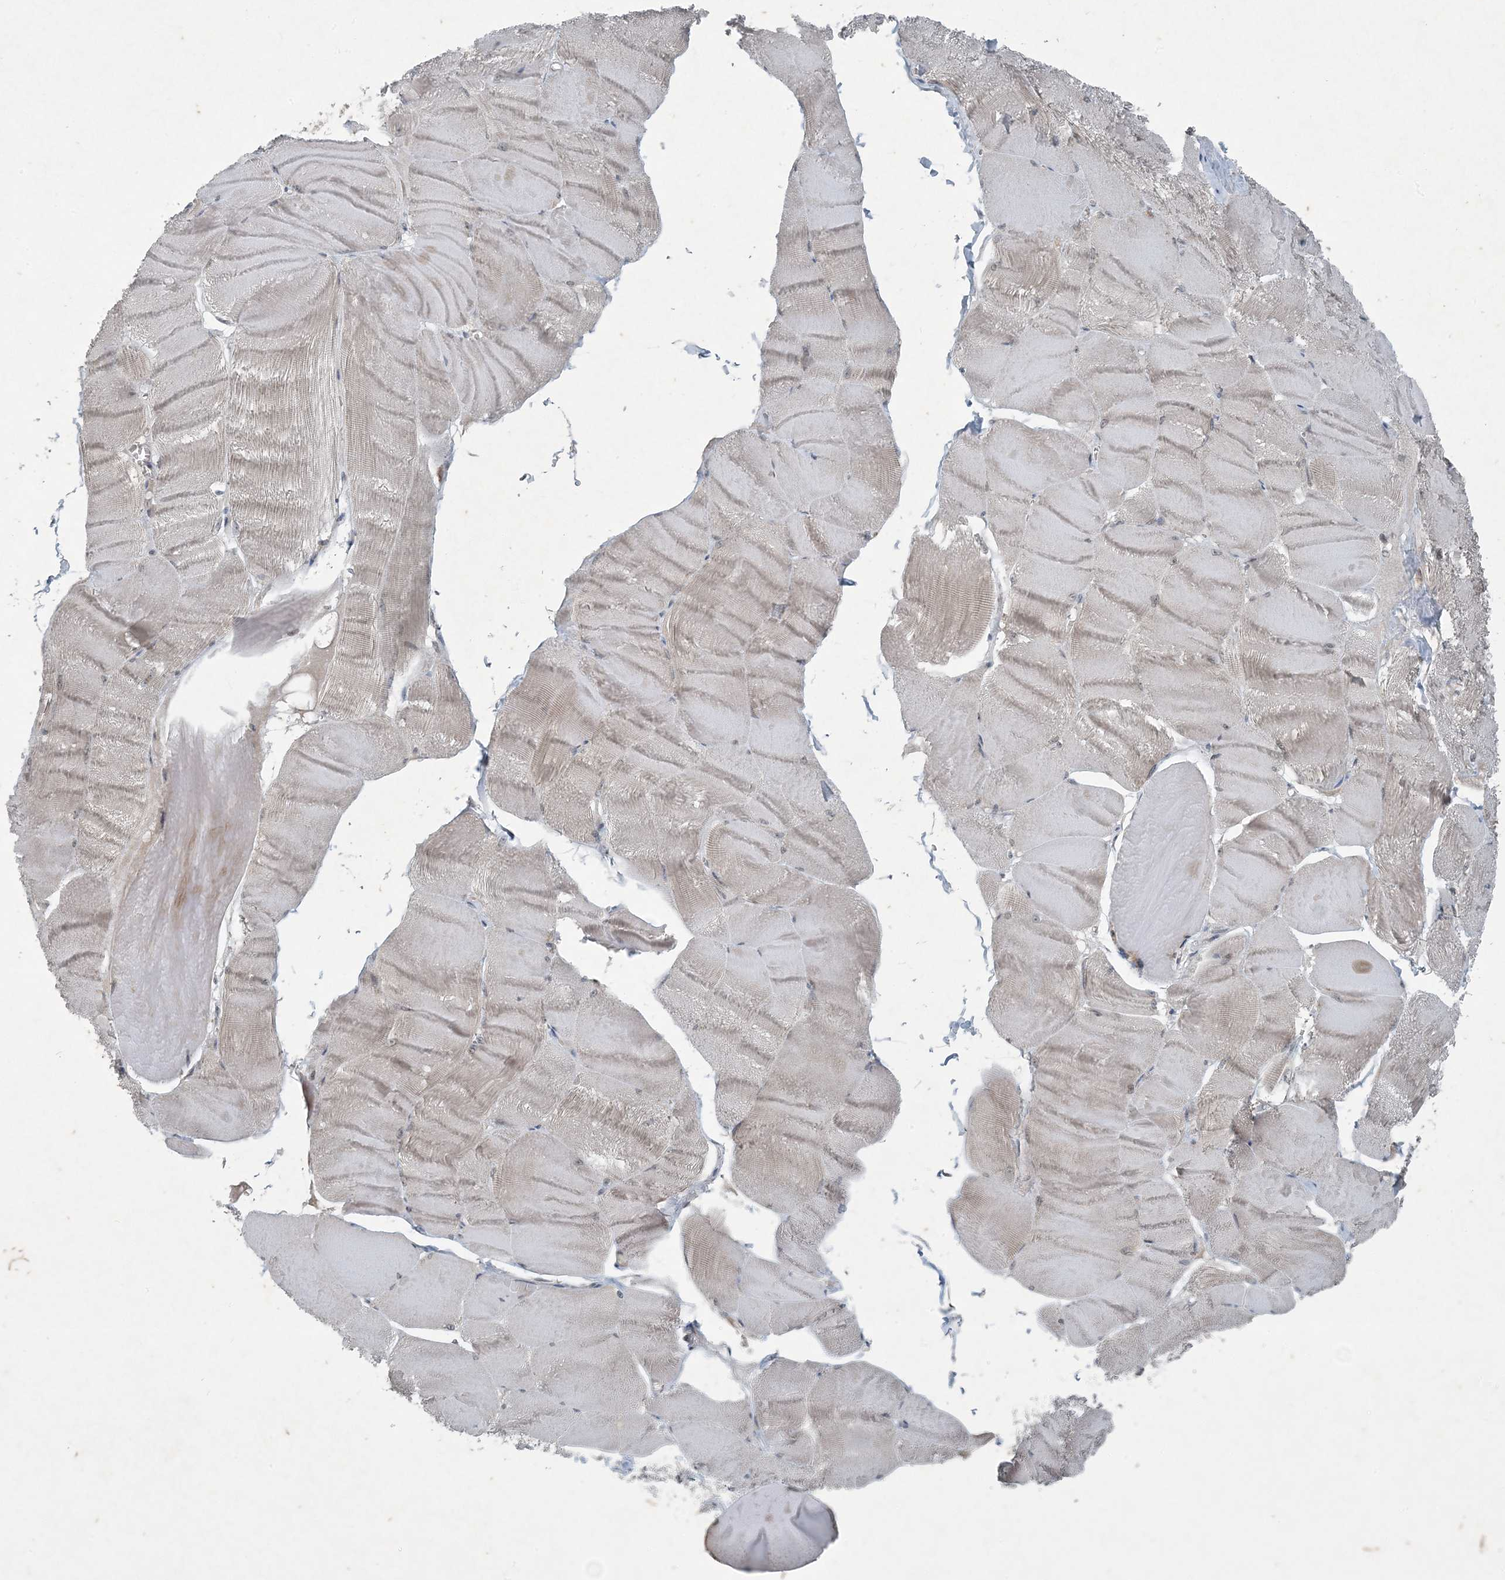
{"staining": {"intensity": "negative", "quantity": "none", "location": "none"}, "tissue": "skeletal muscle", "cell_type": "Myocytes", "image_type": "normal", "snomed": [{"axis": "morphology", "description": "Normal tissue, NOS"}, {"axis": "morphology", "description": "Basal cell carcinoma"}, {"axis": "topography", "description": "Skeletal muscle"}], "caption": "Immunohistochemistry histopathology image of benign human skeletal muscle stained for a protein (brown), which demonstrates no staining in myocytes.", "gene": "PC", "patient": {"sex": "female", "age": 64}}